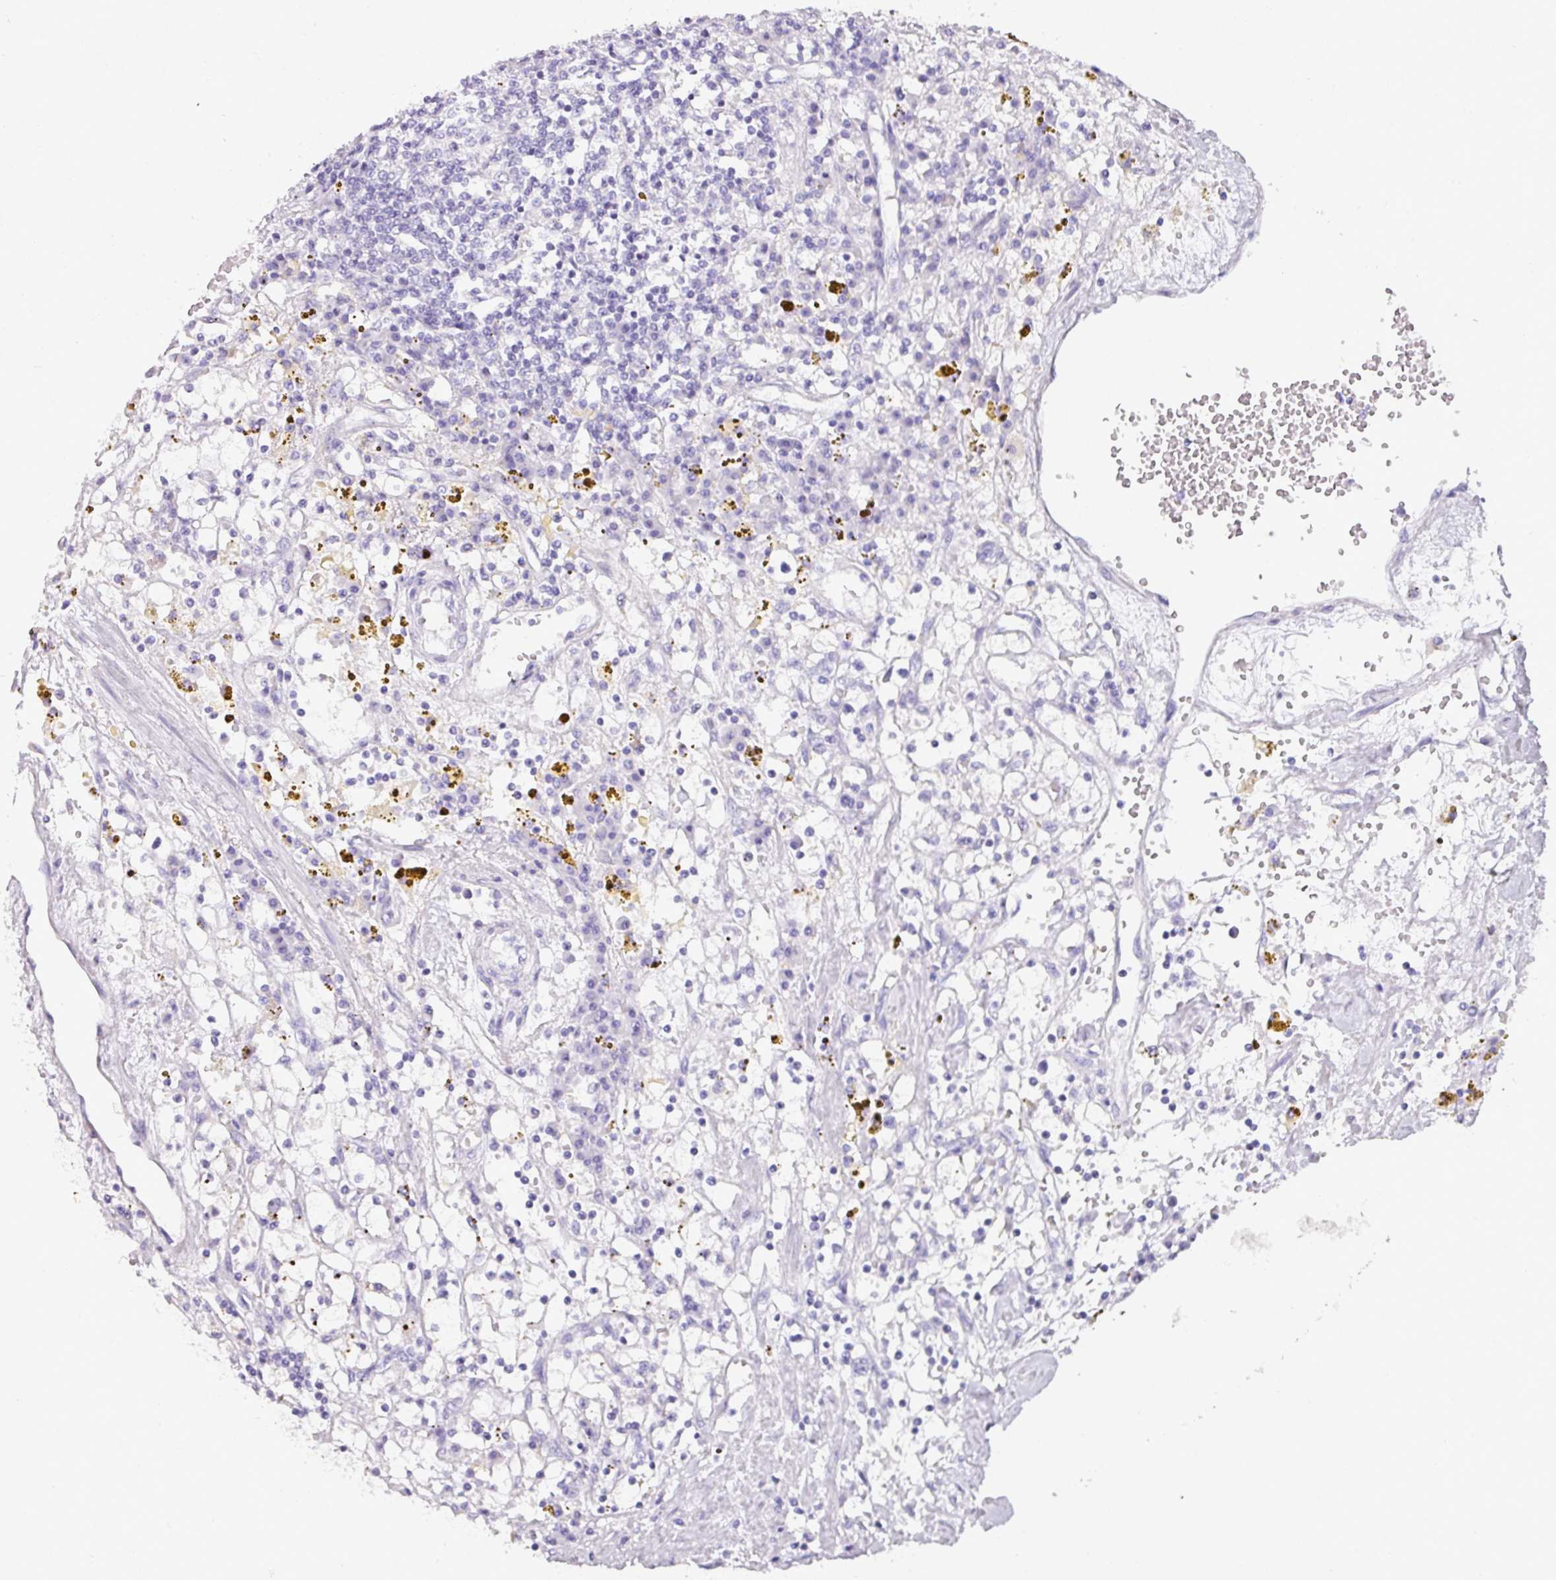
{"staining": {"intensity": "negative", "quantity": "none", "location": "none"}, "tissue": "renal cancer", "cell_type": "Tumor cells", "image_type": "cancer", "snomed": [{"axis": "morphology", "description": "Adenocarcinoma, NOS"}, {"axis": "topography", "description": "Kidney"}], "caption": "Human adenocarcinoma (renal) stained for a protein using immunohistochemistry shows no expression in tumor cells.", "gene": "NAPSA", "patient": {"sex": "male", "age": 56}}